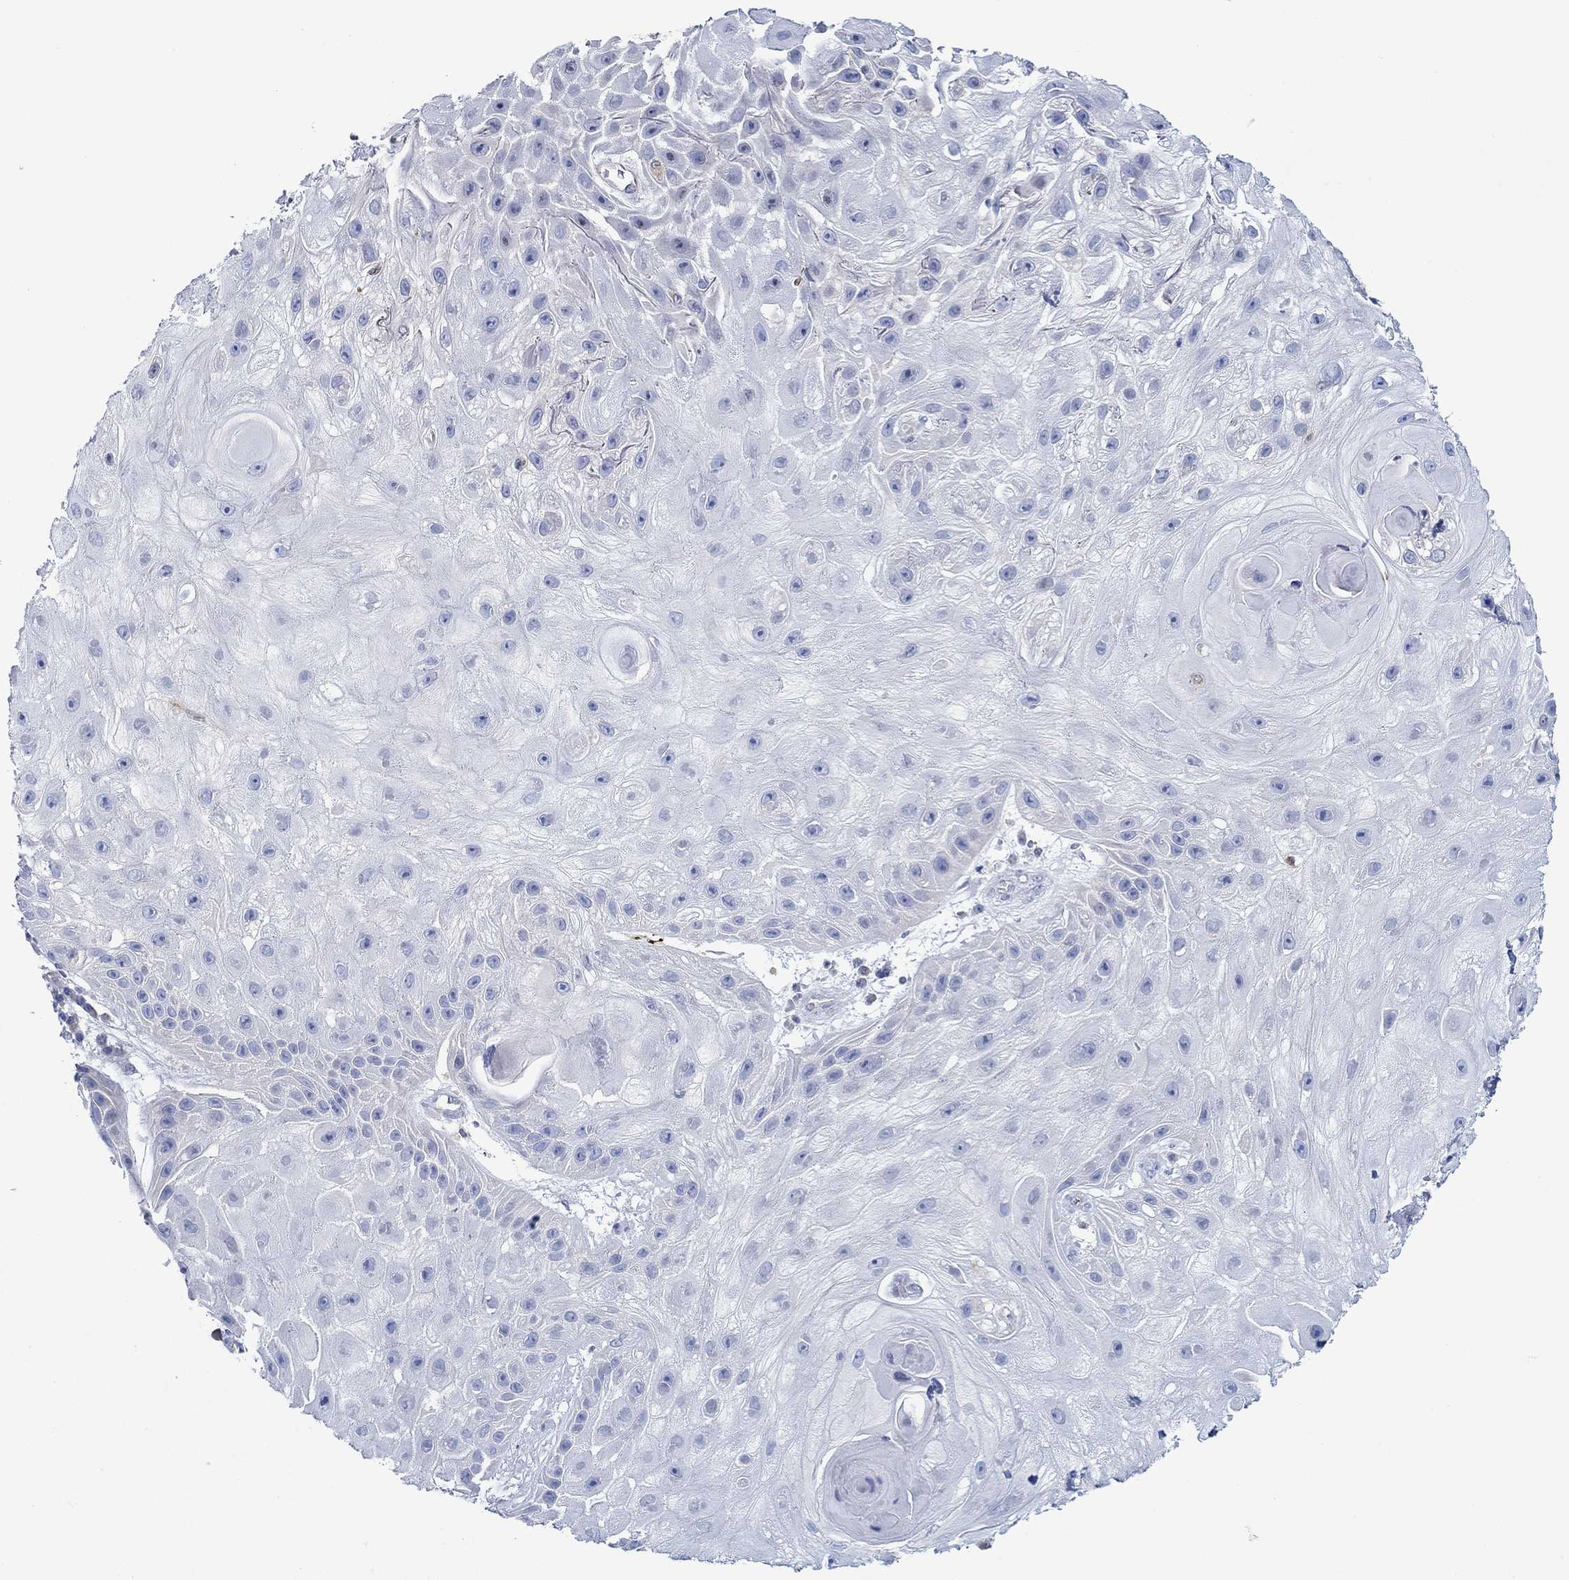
{"staining": {"intensity": "negative", "quantity": "none", "location": "none"}, "tissue": "skin cancer", "cell_type": "Tumor cells", "image_type": "cancer", "snomed": [{"axis": "morphology", "description": "Normal tissue, NOS"}, {"axis": "morphology", "description": "Squamous cell carcinoma, NOS"}, {"axis": "topography", "description": "Skin"}], "caption": "The histopathology image demonstrates no significant expression in tumor cells of skin cancer. Brightfield microscopy of IHC stained with DAB (3,3'-diaminobenzidine) (brown) and hematoxylin (blue), captured at high magnification.", "gene": "SLC27A3", "patient": {"sex": "male", "age": 79}}